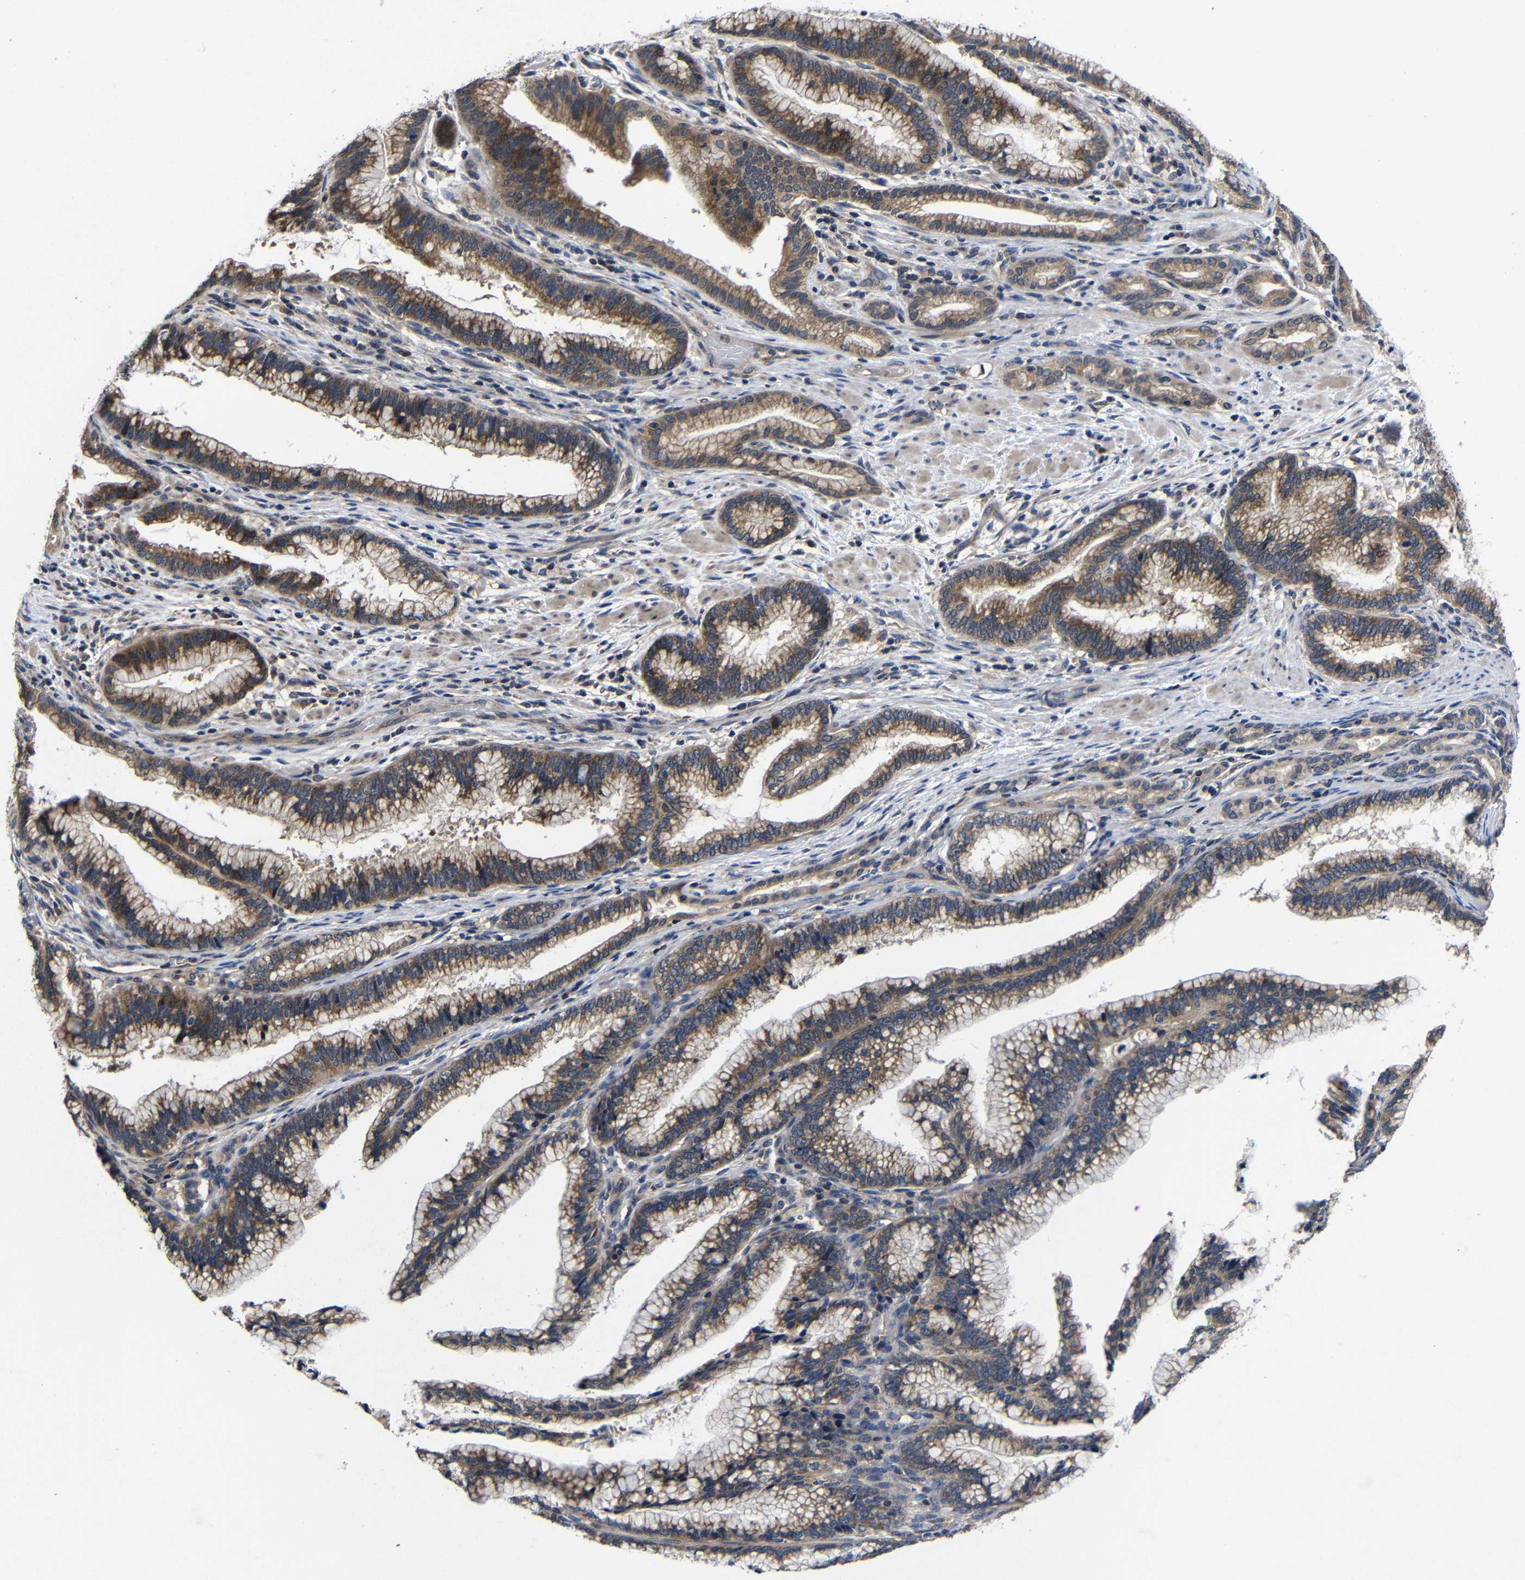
{"staining": {"intensity": "moderate", "quantity": ">75%", "location": "cytoplasmic/membranous"}, "tissue": "pancreatic cancer", "cell_type": "Tumor cells", "image_type": "cancer", "snomed": [{"axis": "morphology", "description": "Adenocarcinoma, NOS"}, {"axis": "topography", "description": "Pancreas"}], "caption": "Human adenocarcinoma (pancreatic) stained for a protein (brown) reveals moderate cytoplasmic/membranous positive expression in approximately >75% of tumor cells.", "gene": "LPAR5", "patient": {"sex": "female", "age": 64}}